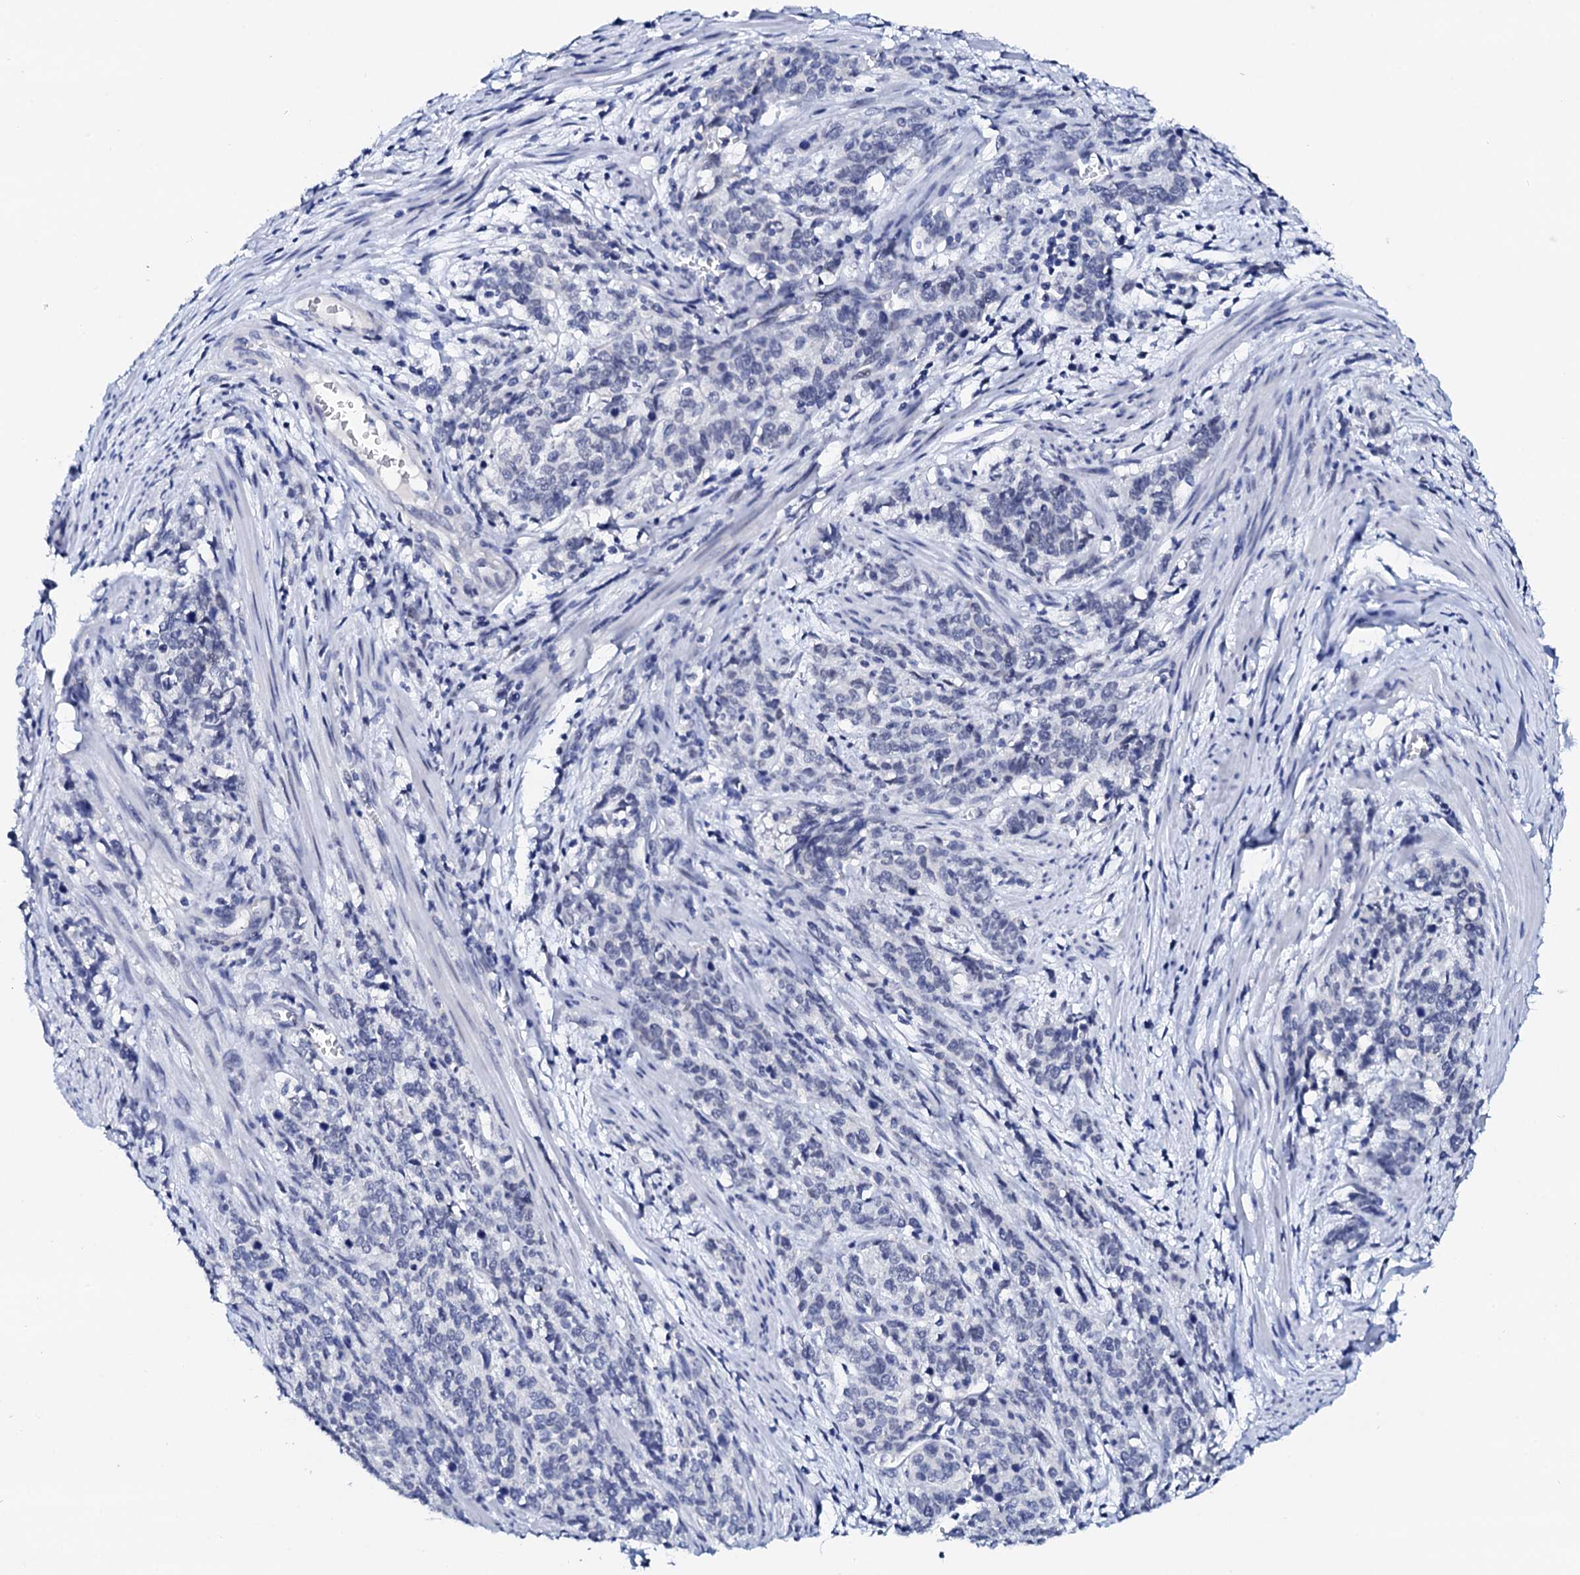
{"staining": {"intensity": "negative", "quantity": "none", "location": "none"}, "tissue": "cervical cancer", "cell_type": "Tumor cells", "image_type": "cancer", "snomed": [{"axis": "morphology", "description": "Squamous cell carcinoma, NOS"}, {"axis": "topography", "description": "Cervix"}], "caption": "An image of cervical squamous cell carcinoma stained for a protein reveals no brown staining in tumor cells.", "gene": "SPATA19", "patient": {"sex": "female", "age": 60}}